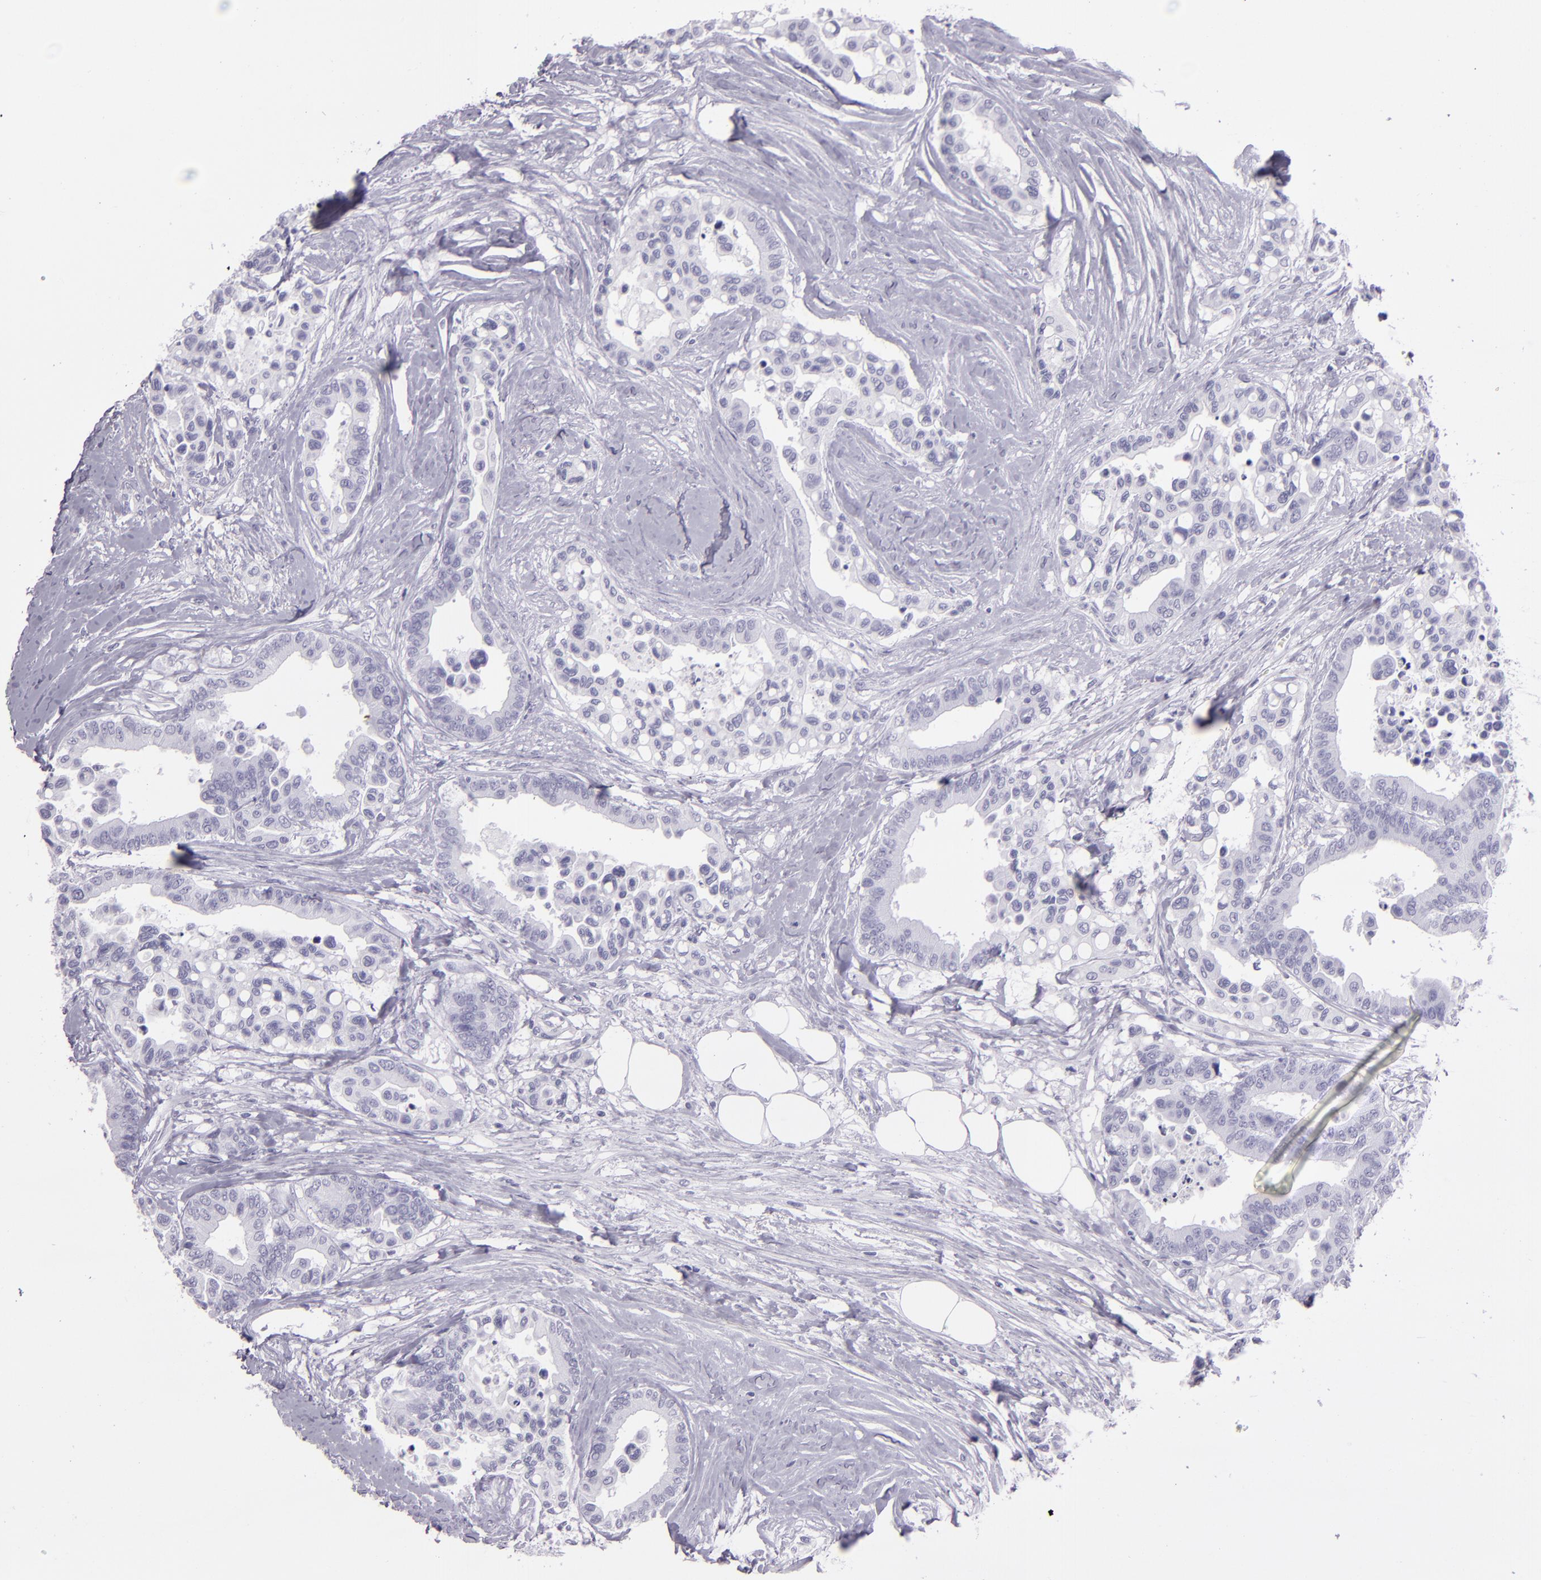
{"staining": {"intensity": "negative", "quantity": "none", "location": "none"}, "tissue": "colorectal cancer", "cell_type": "Tumor cells", "image_type": "cancer", "snomed": [{"axis": "morphology", "description": "Adenocarcinoma, NOS"}, {"axis": "topography", "description": "Colon"}], "caption": "The immunohistochemistry image has no significant positivity in tumor cells of colorectal adenocarcinoma tissue.", "gene": "CR2", "patient": {"sex": "male", "age": 82}}